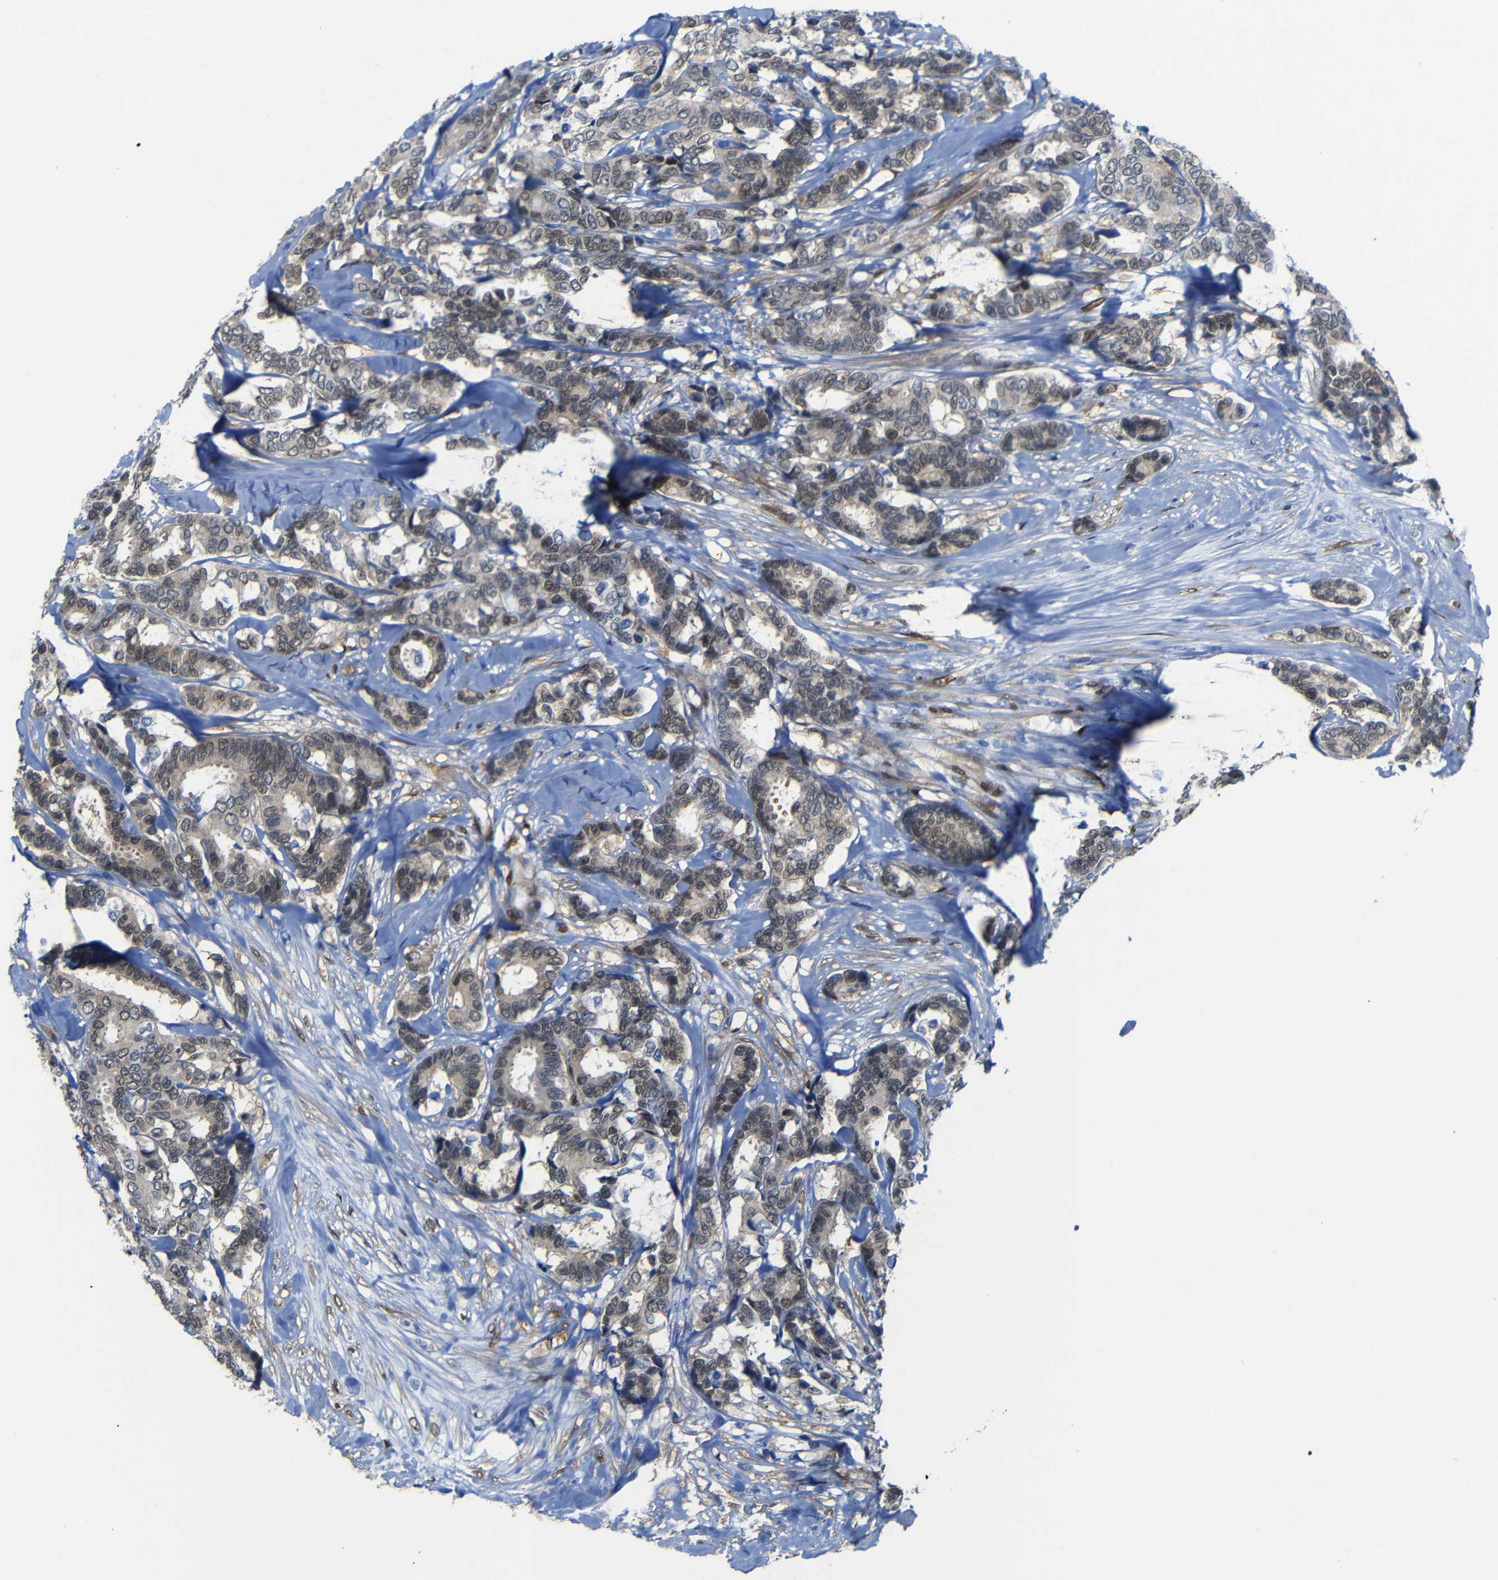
{"staining": {"intensity": "weak", "quantity": "<25%", "location": "cytoplasmic/membranous,nuclear"}, "tissue": "breast cancer", "cell_type": "Tumor cells", "image_type": "cancer", "snomed": [{"axis": "morphology", "description": "Duct carcinoma"}, {"axis": "topography", "description": "Breast"}], "caption": "Immunohistochemistry (IHC) photomicrograph of neoplastic tissue: breast intraductal carcinoma stained with DAB (3,3'-diaminobenzidine) shows no significant protein expression in tumor cells.", "gene": "YAP1", "patient": {"sex": "female", "age": 87}}